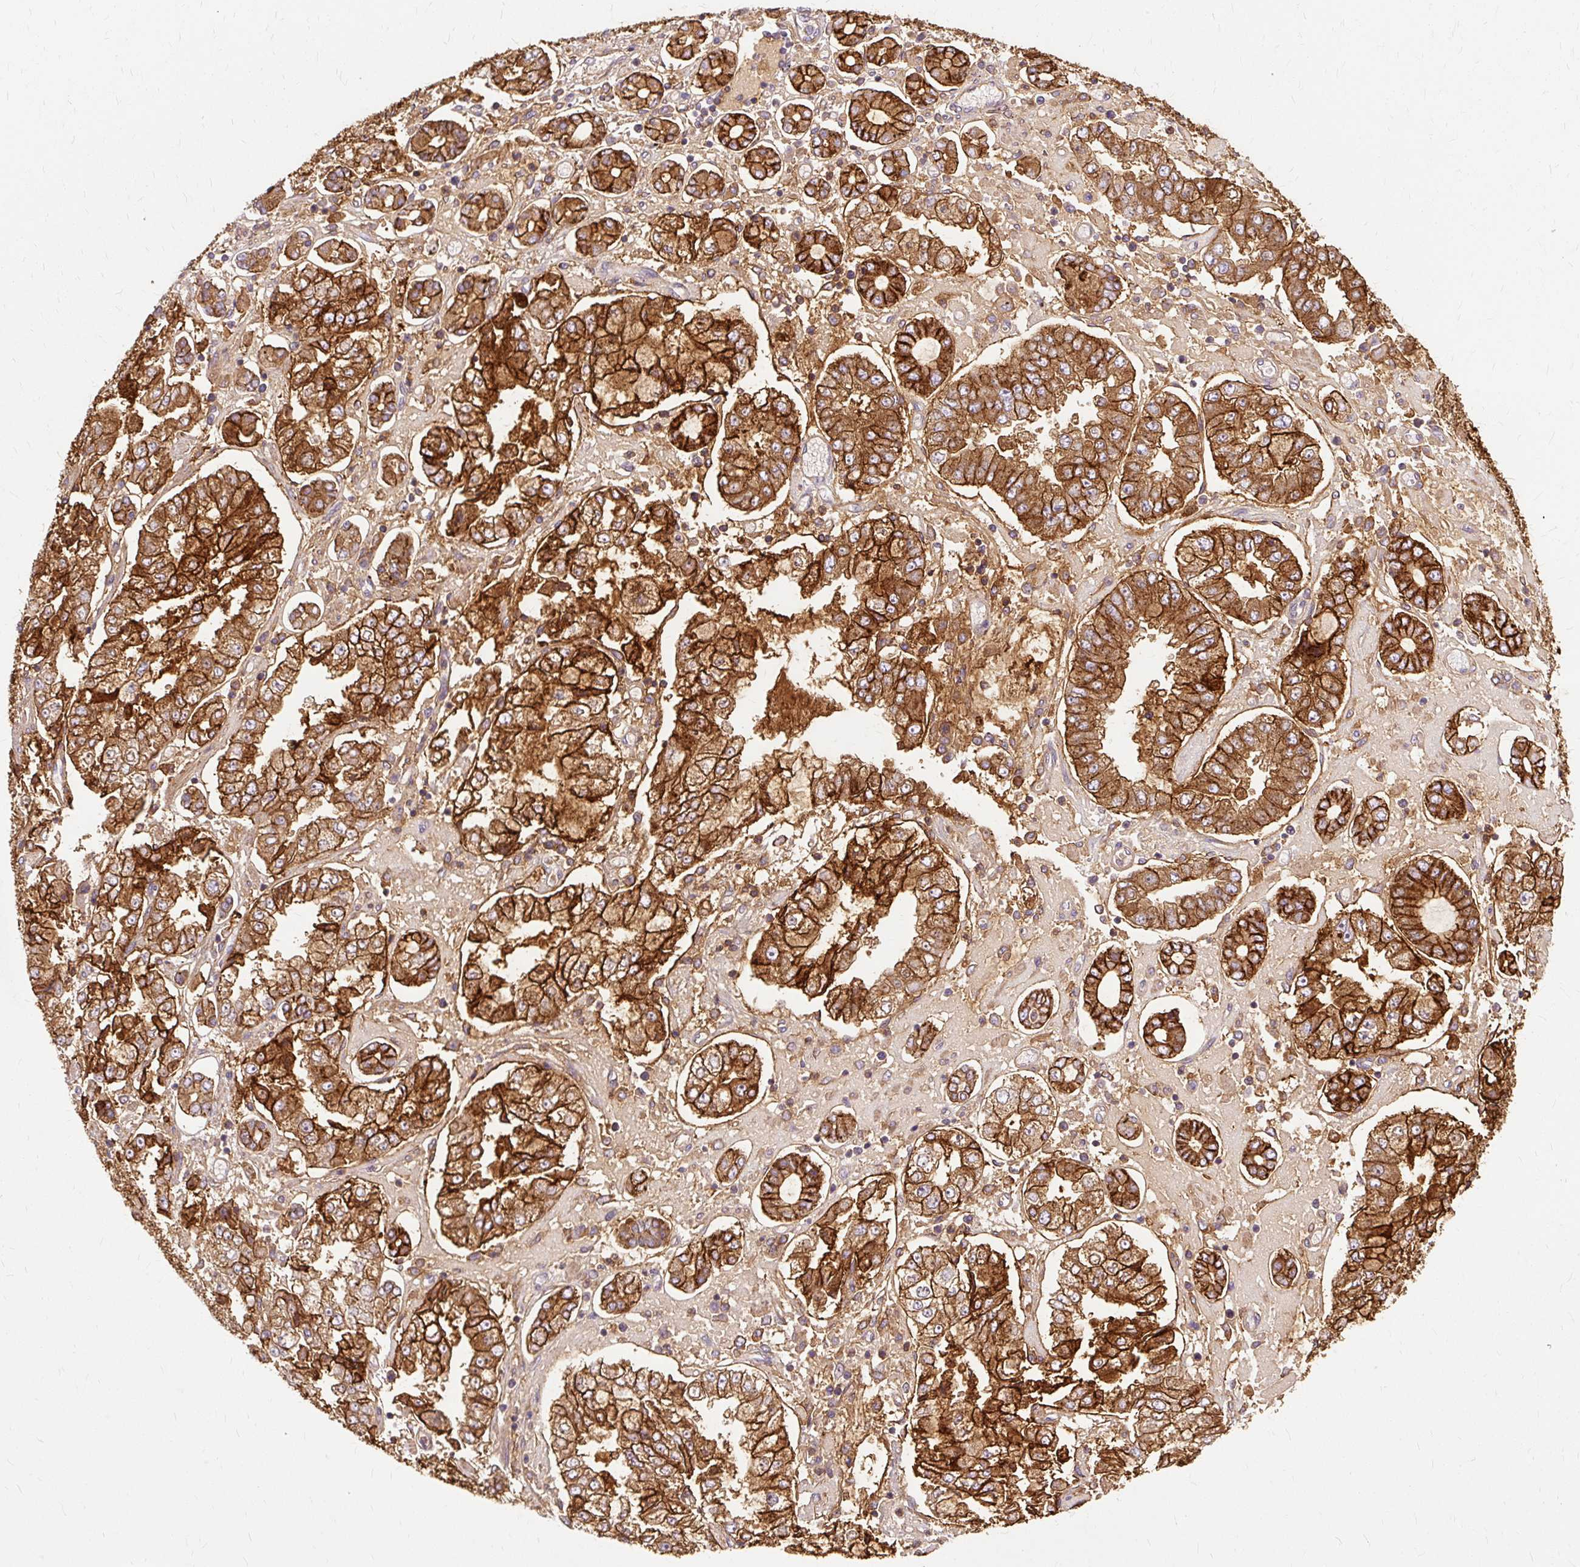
{"staining": {"intensity": "strong", "quantity": ">75%", "location": "cytoplasmic/membranous"}, "tissue": "stomach cancer", "cell_type": "Tumor cells", "image_type": "cancer", "snomed": [{"axis": "morphology", "description": "Adenocarcinoma, NOS"}, {"axis": "topography", "description": "Stomach"}], "caption": "This is a photomicrograph of immunohistochemistry (IHC) staining of adenocarcinoma (stomach), which shows strong staining in the cytoplasmic/membranous of tumor cells.", "gene": "TSPAN8", "patient": {"sex": "male", "age": 76}}